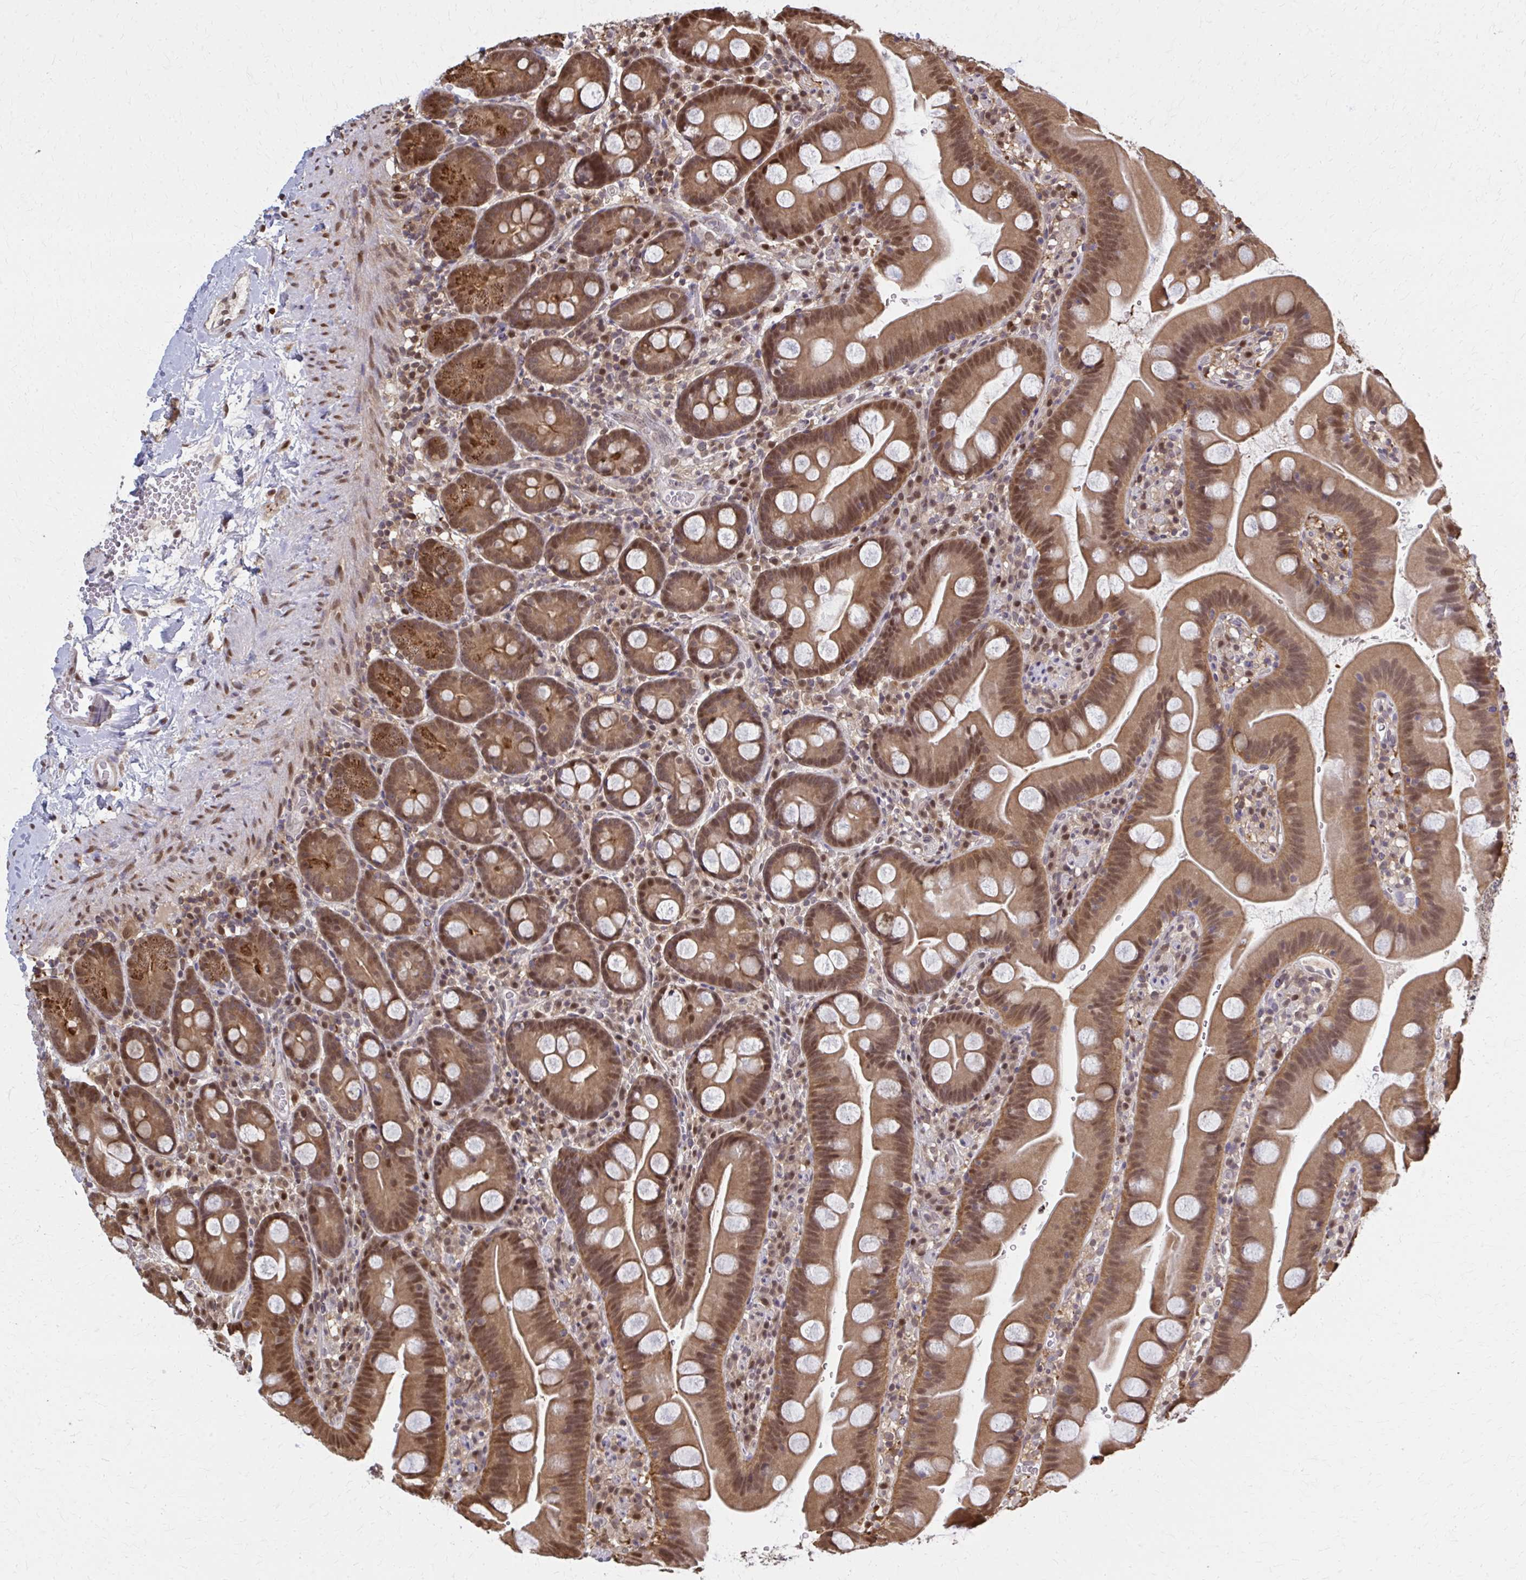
{"staining": {"intensity": "moderate", "quantity": ">75%", "location": "cytoplasmic/membranous,nuclear"}, "tissue": "small intestine", "cell_type": "Glandular cells", "image_type": "normal", "snomed": [{"axis": "morphology", "description": "Normal tissue, NOS"}, {"axis": "topography", "description": "Small intestine"}], "caption": "IHC image of unremarkable small intestine: small intestine stained using immunohistochemistry (IHC) exhibits medium levels of moderate protein expression localized specifically in the cytoplasmic/membranous,nuclear of glandular cells, appearing as a cytoplasmic/membranous,nuclear brown color.", "gene": "MDH1", "patient": {"sex": "female", "age": 68}}